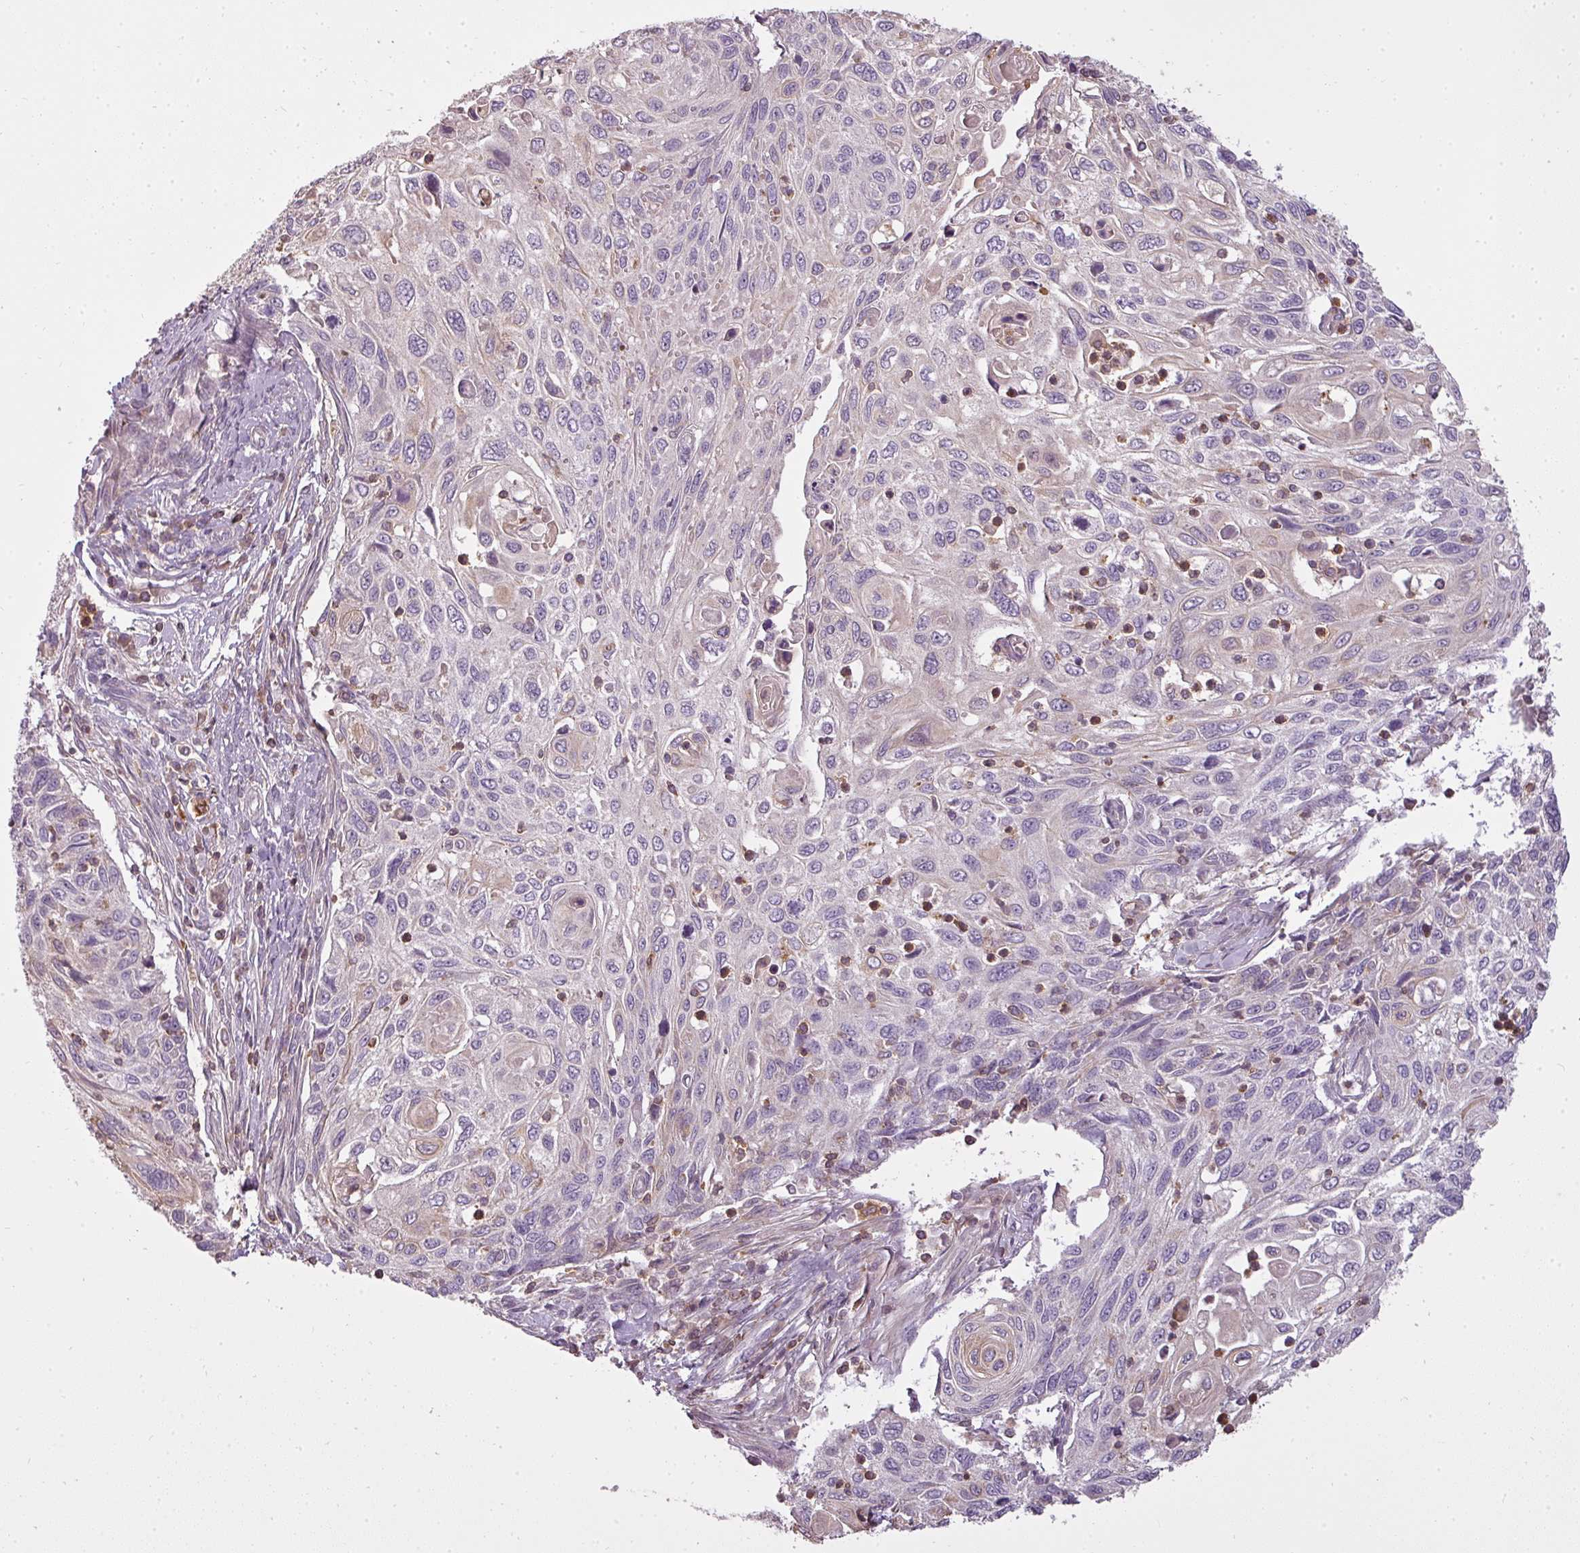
{"staining": {"intensity": "weak", "quantity": "<25%", "location": "cytoplasmic/membranous"}, "tissue": "cervical cancer", "cell_type": "Tumor cells", "image_type": "cancer", "snomed": [{"axis": "morphology", "description": "Squamous cell carcinoma, NOS"}, {"axis": "topography", "description": "Cervix"}], "caption": "Immunohistochemical staining of cervical squamous cell carcinoma displays no significant staining in tumor cells.", "gene": "STK4", "patient": {"sex": "female", "age": 70}}